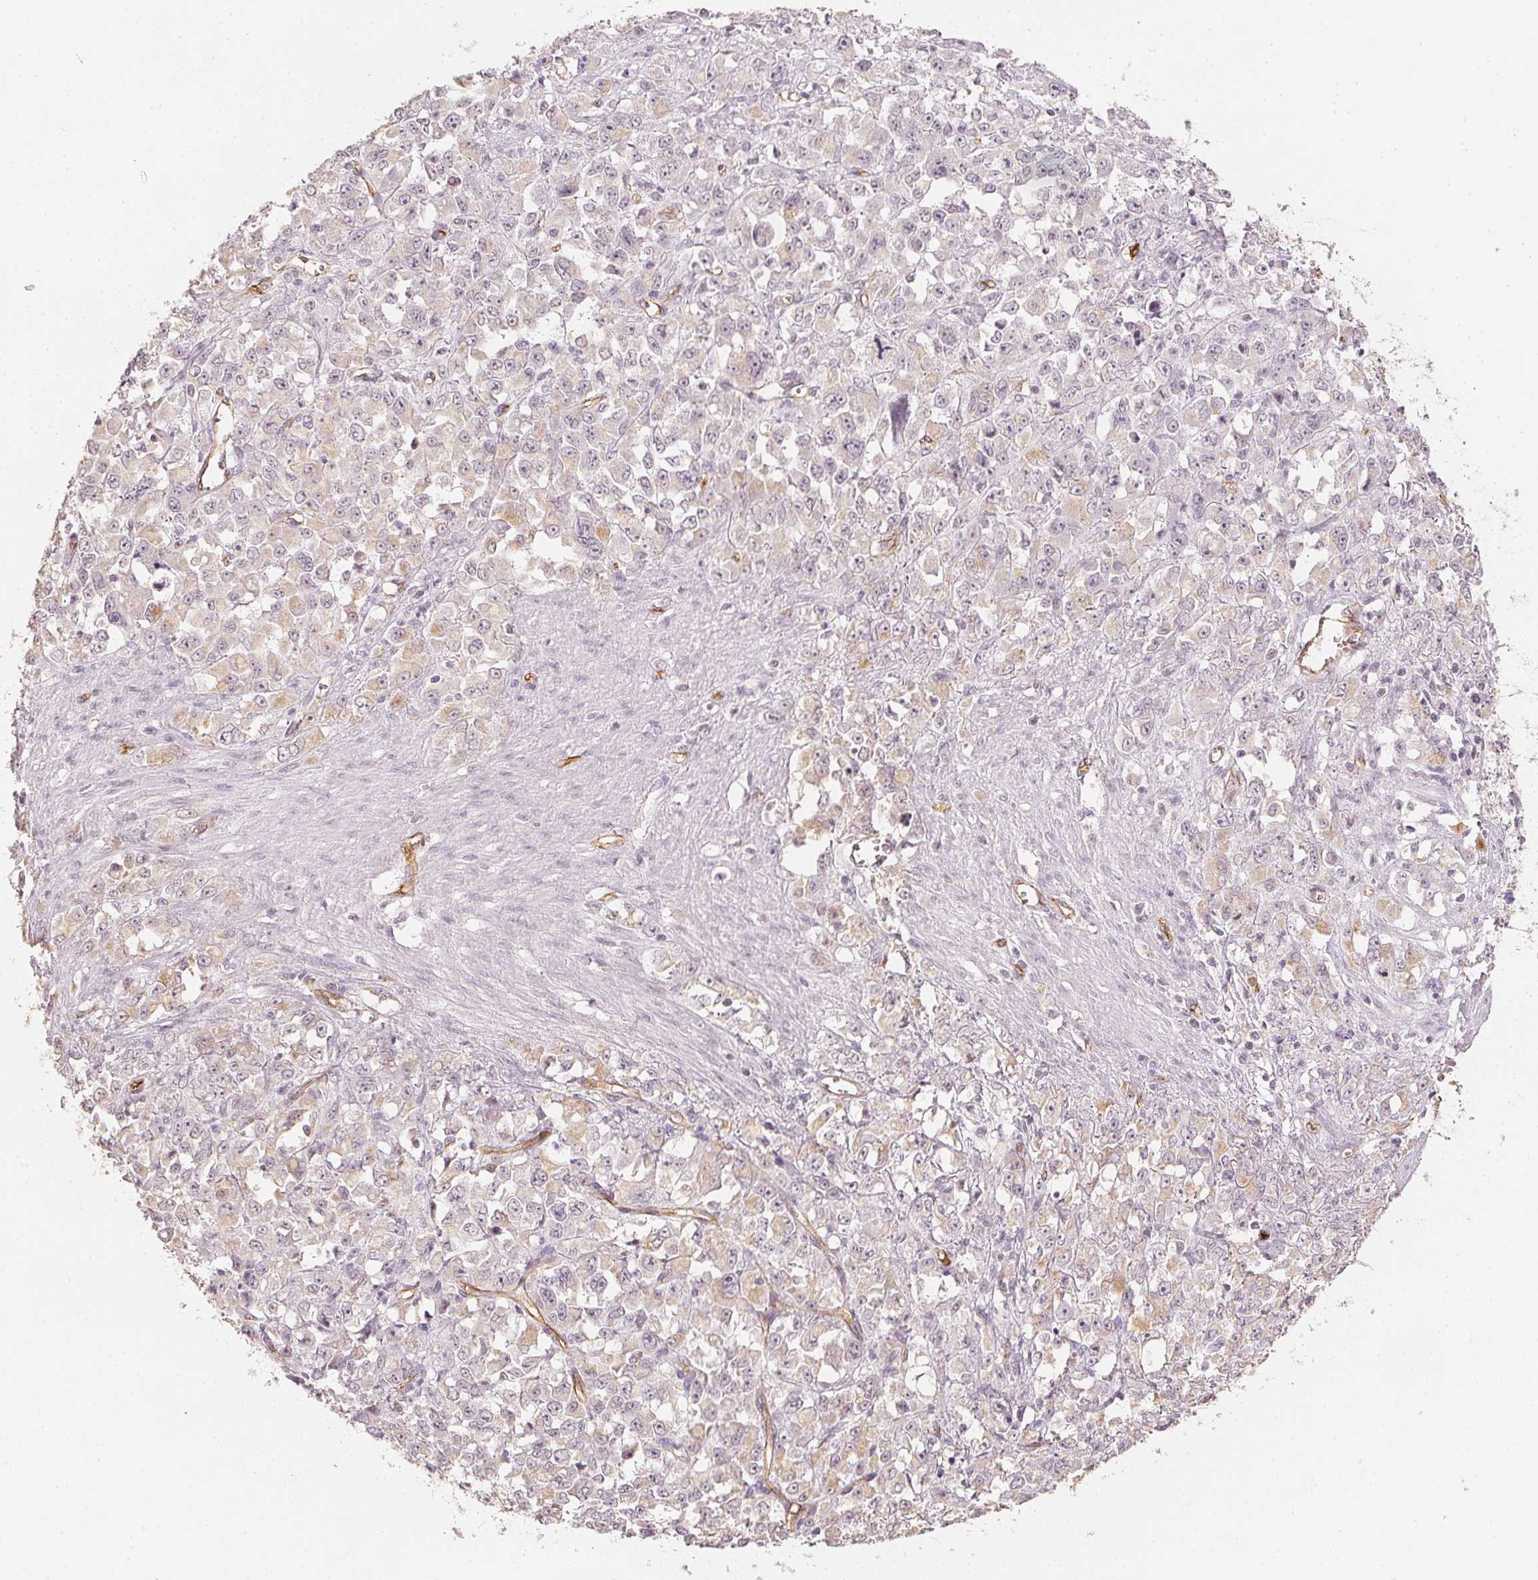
{"staining": {"intensity": "weak", "quantity": "<25%", "location": "cytoplasmic/membranous"}, "tissue": "stomach cancer", "cell_type": "Tumor cells", "image_type": "cancer", "snomed": [{"axis": "morphology", "description": "Adenocarcinoma, NOS"}, {"axis": "topography", "description": "Stomach"}], "caption": "Human stomach adenocarcinoma stained for a protein using immunohistochemistry displays no expression in tumor cells.", "gene": "CIB1", "patient": {"sex": "female", "age": 76}}